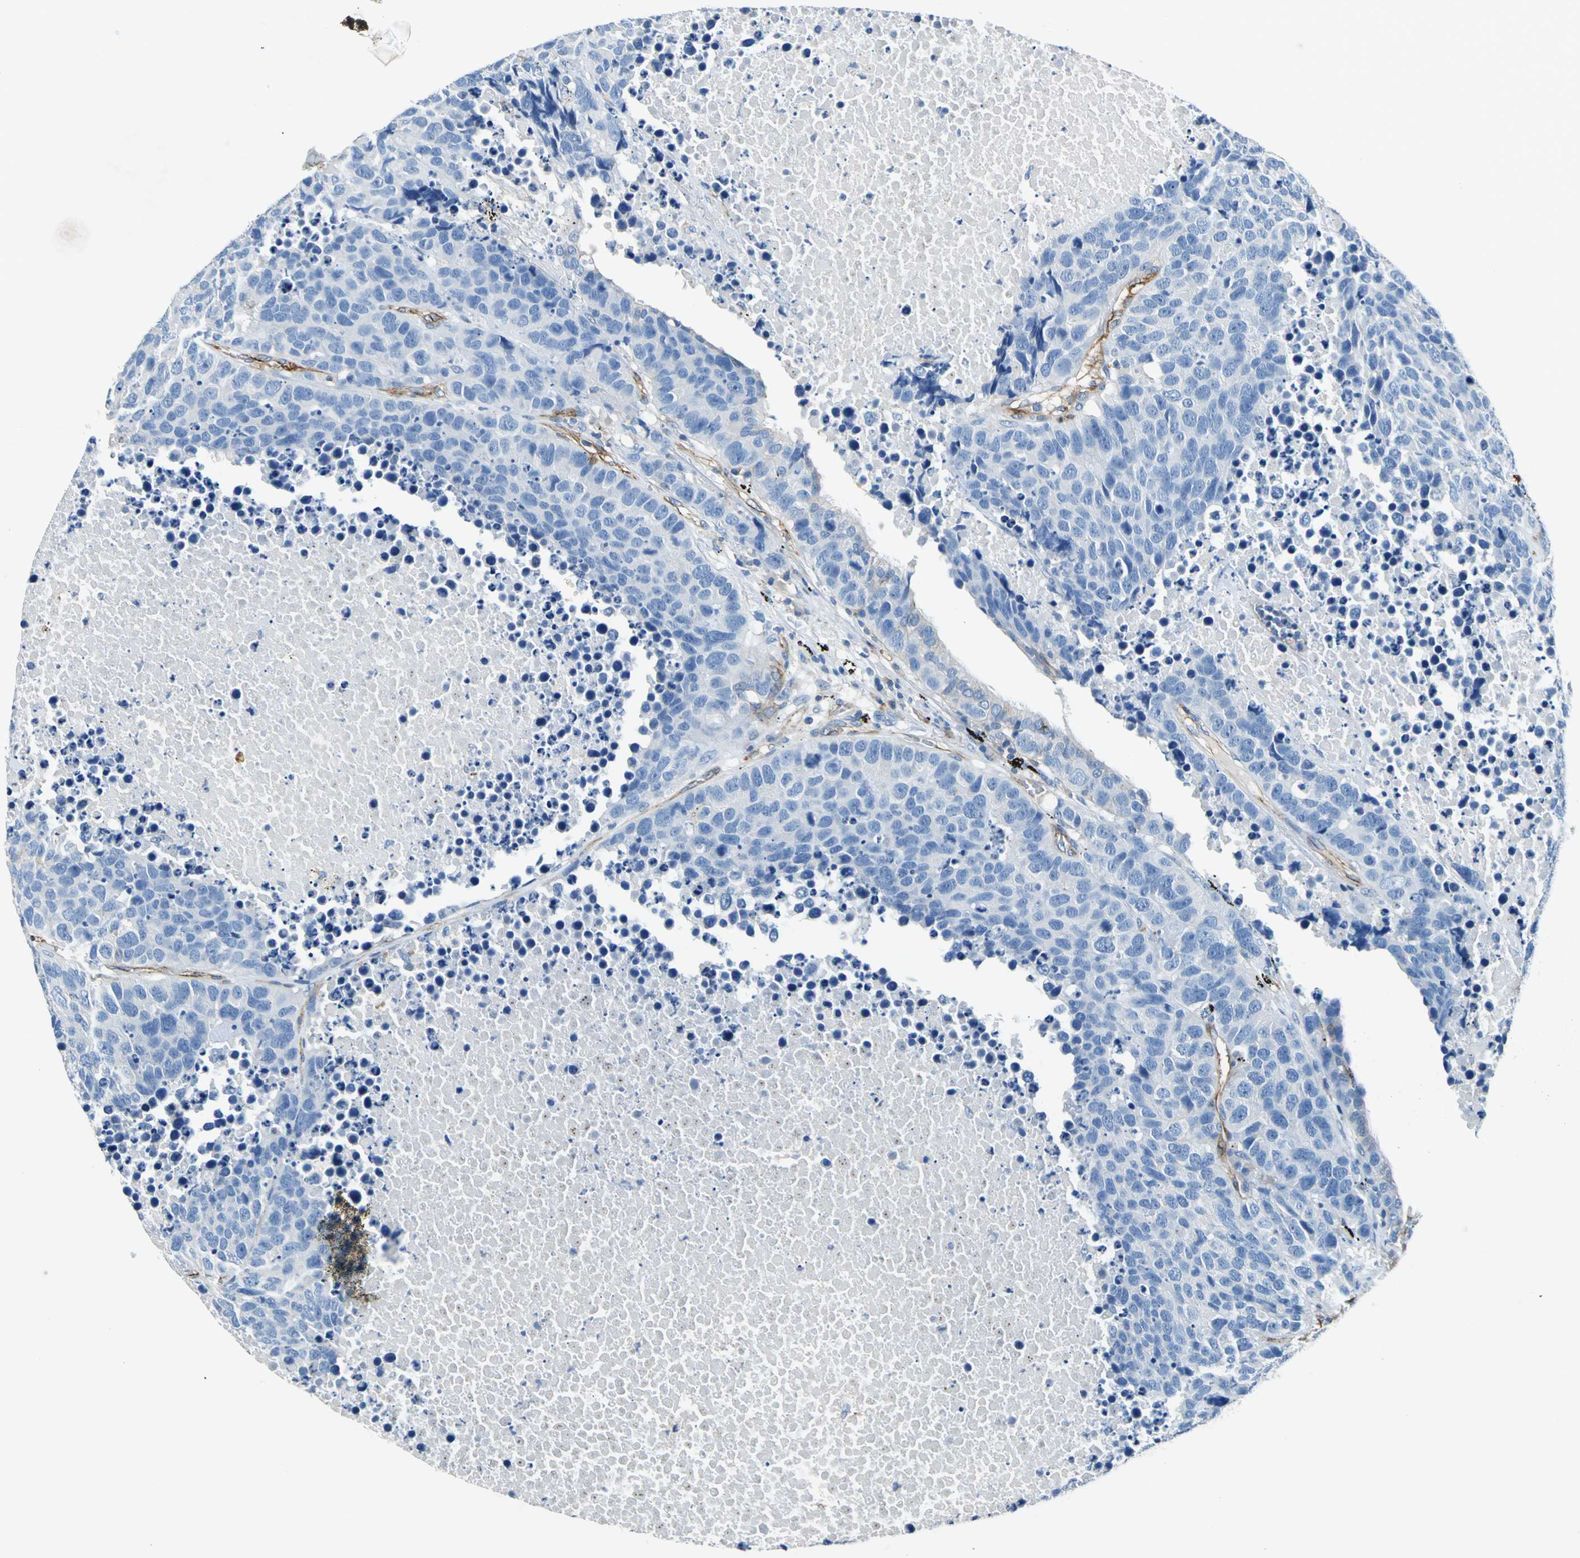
{"staining": {"intensity": "negative", "quantity": "none", "location": "none"}, "tissue": "carcinoid", "cell_type": "Tumor cells", "image_type": "cancer", "snomed": [{"axis": "morphology", "description": "Carcinoid, malignant, NOS"}, {"axis": "topography", "description": "Lung"}], "caption": "A photomicrograph of carcinoid stained for a protein displays no brown staining in tumor cells.", "gene": "RPS13", "patient": {"sex": "male", "age": 60}}